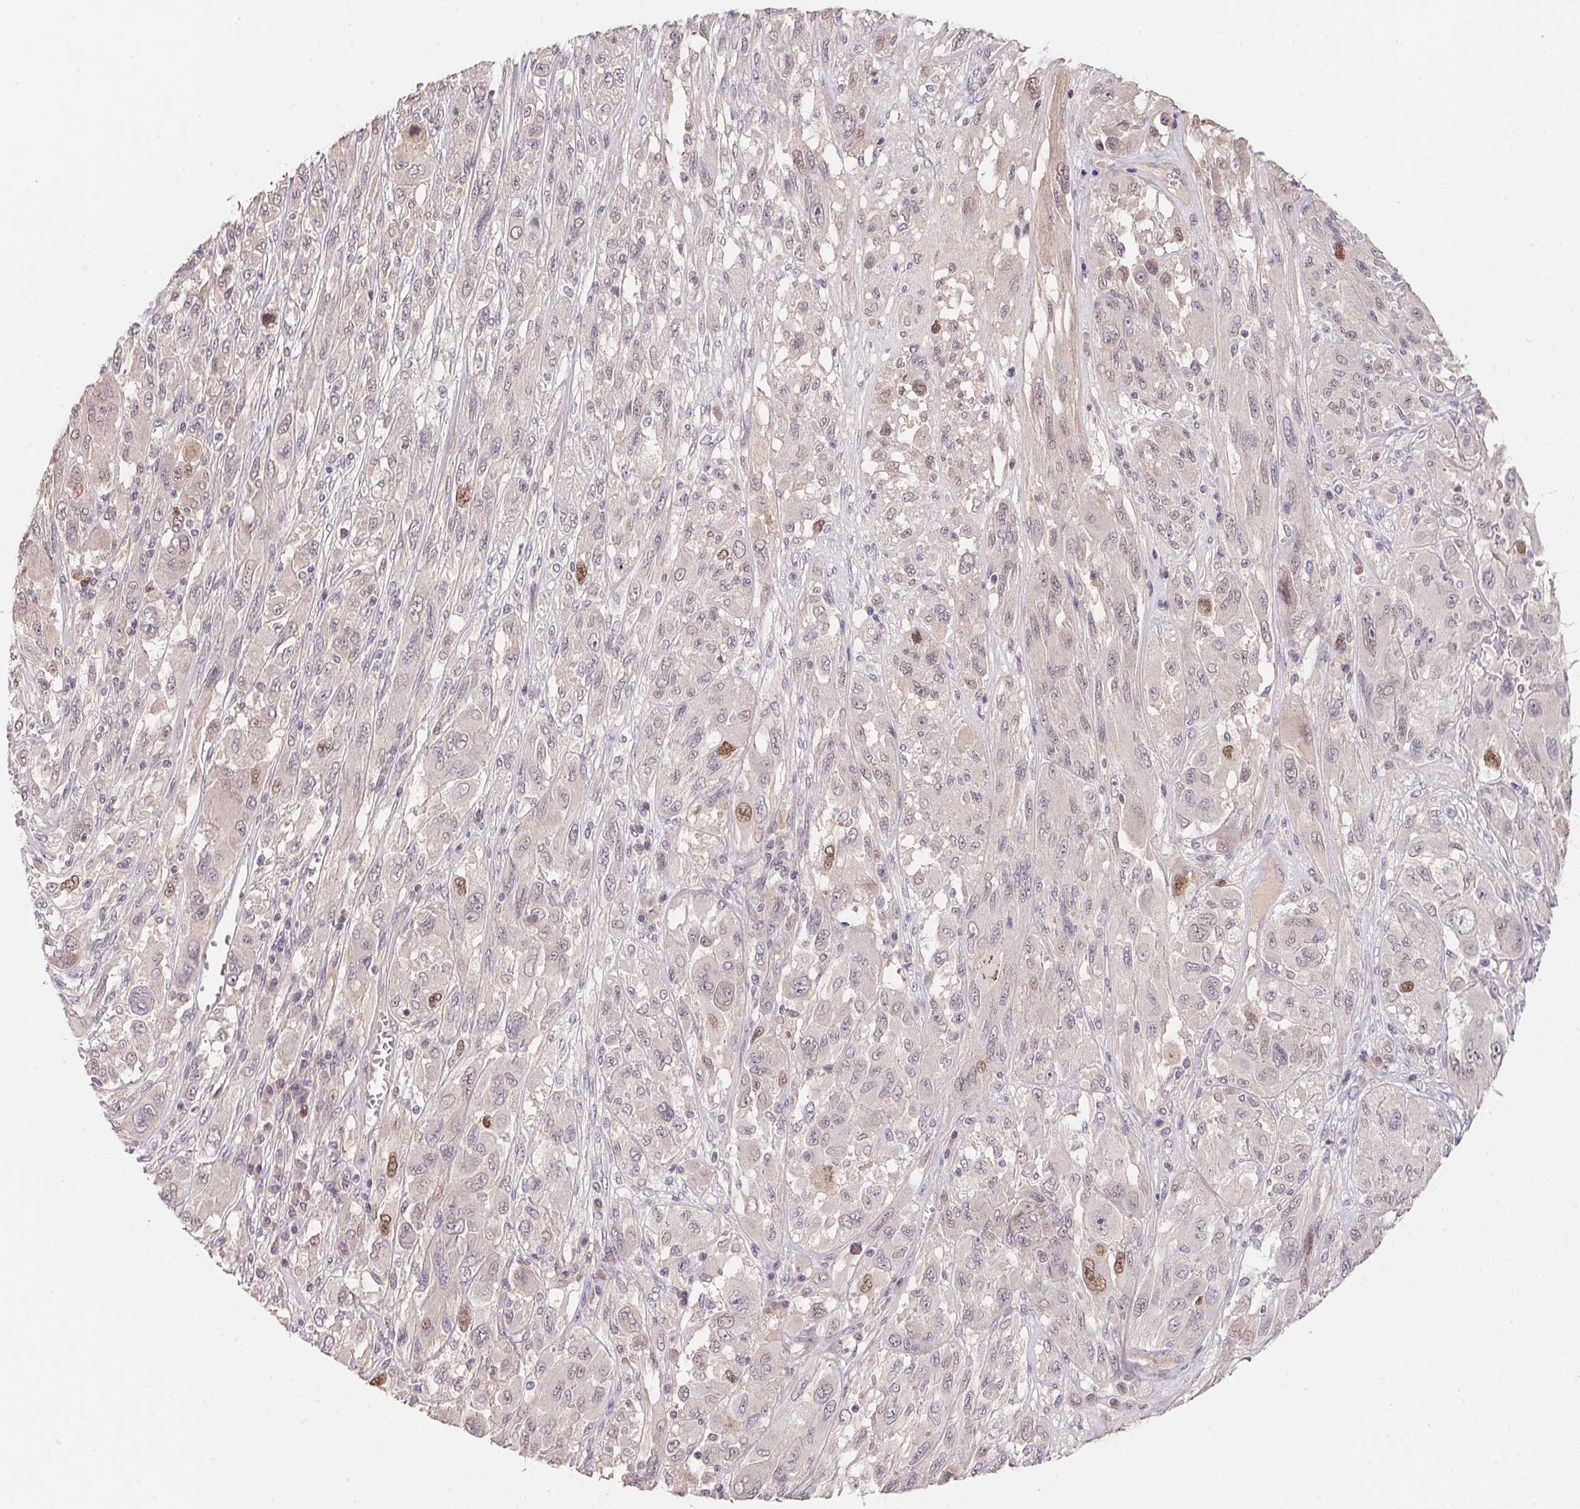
{"staining": {"intensity": "moderate", "quantity": "<25%", "location": "nuclear"}, "tissue": "melanoma", "cell_type": "Tumor cells", "image_type": "cancer", "snomed": [{"axis": "morphology", "description": "Malignant melanoma, NOS"}, {"axis": "topography", "description": "Skin"}], "caption": "Melanoma stained with DAB immunohistochemistry (IHC) shows low levels of moderate nuclear staining in about <25% of tumor cells.", "gene": "KIFC1", "patient": {"sex": "female", "age": 91}}